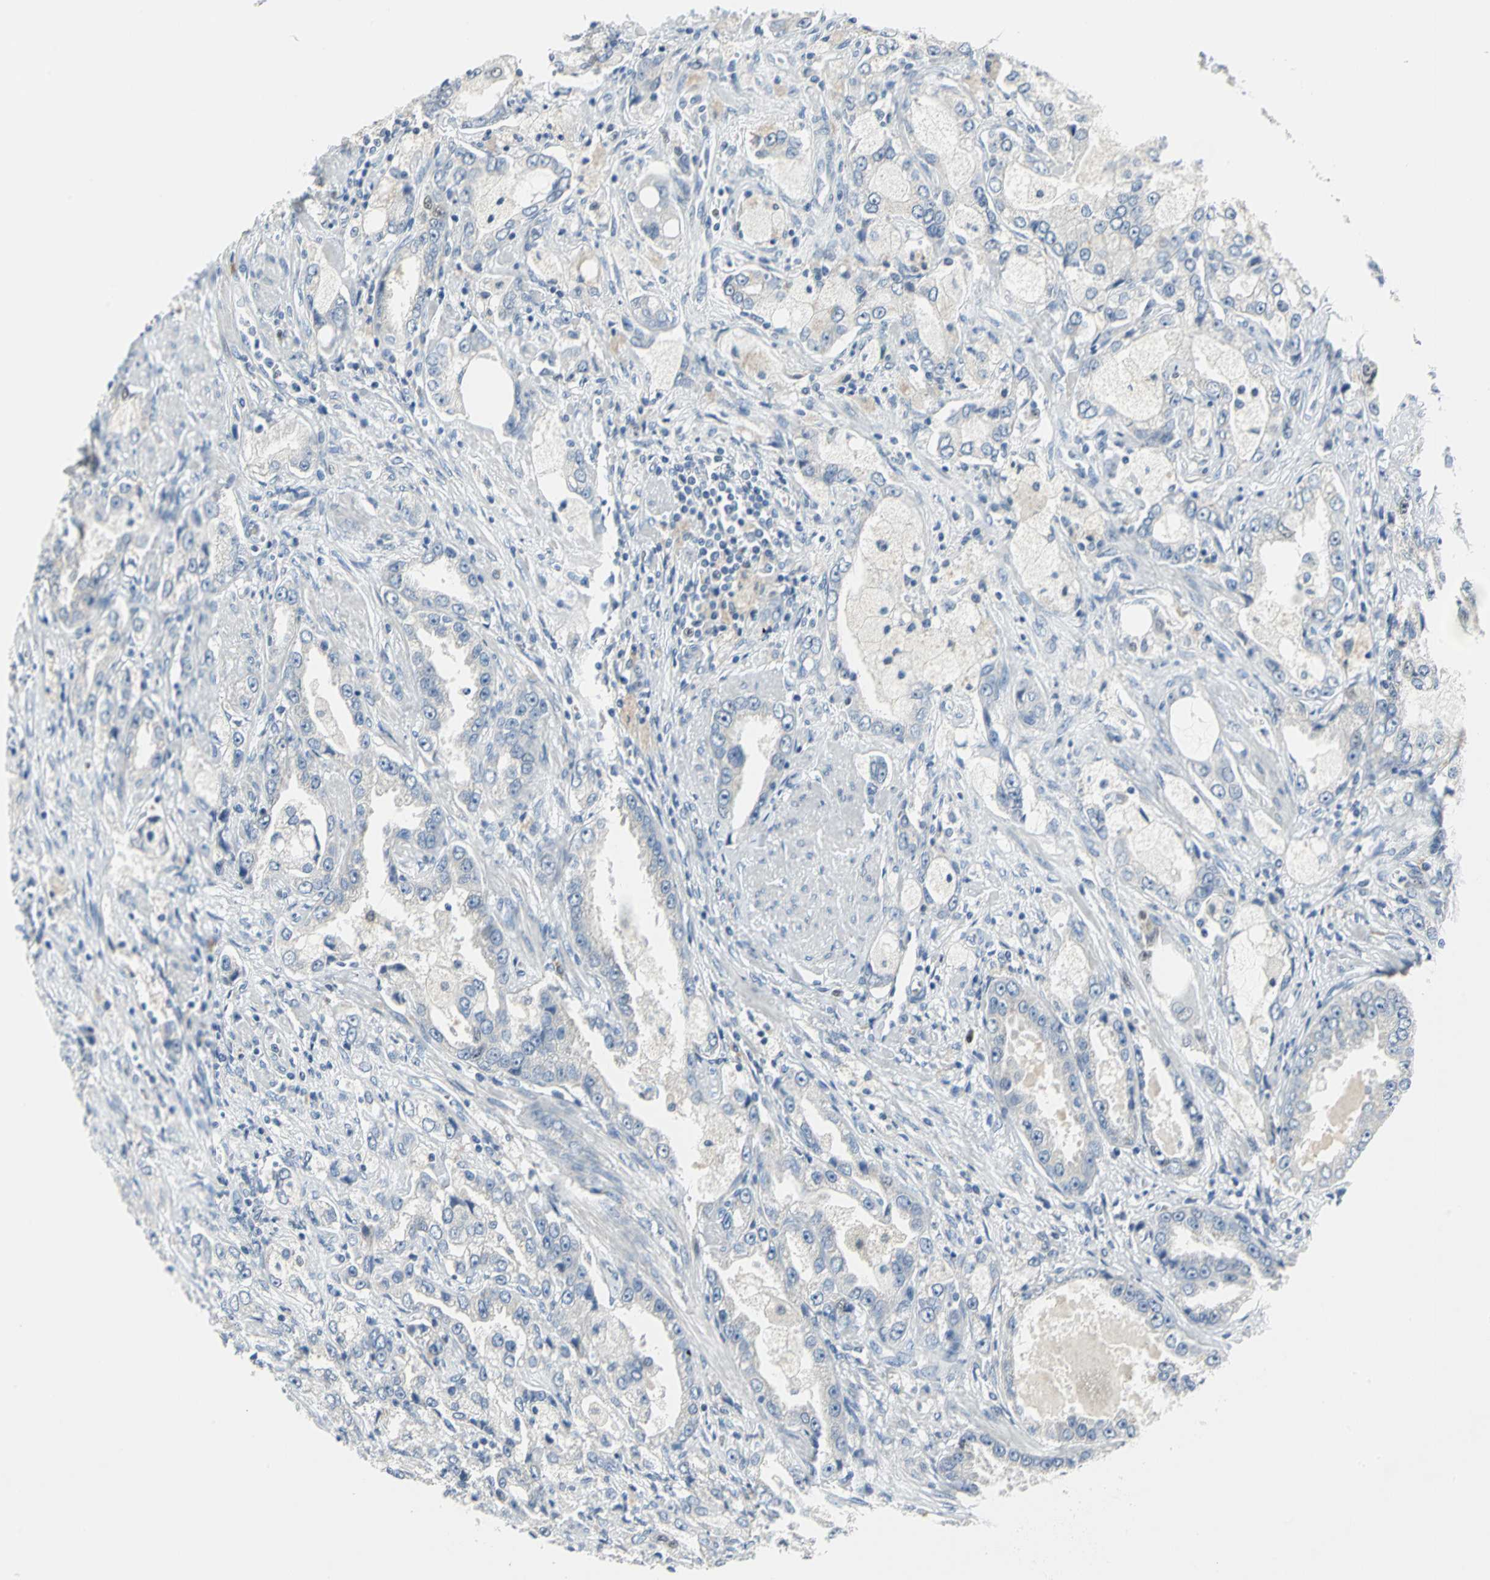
{"staining": {"intensity": "negative", "quantity": "none", "location": "none"}, "tissue": "prostate cancer", "cell_type": "Tumor cells", "image_type": "cancer", "snomed": [{"axis": "morphology", "description": "Adenocarcinoma, High grade"}, {"axis": "topography", "description": "Prostate"}], "caption": "Immunohistochemistry photomicrograph of neoplastic tissue: adenocarcinoma (high-grade) (prostate) stained with DAB exhibits no significant protein positivity in tumor cells. Brightfield microscopy of immunohistochemistry stained with DAB (brown) and hematoxylin (blue), captured at high magnification.", "gene": "MCM4", "patient": {"sex": "male", "age": 63}}